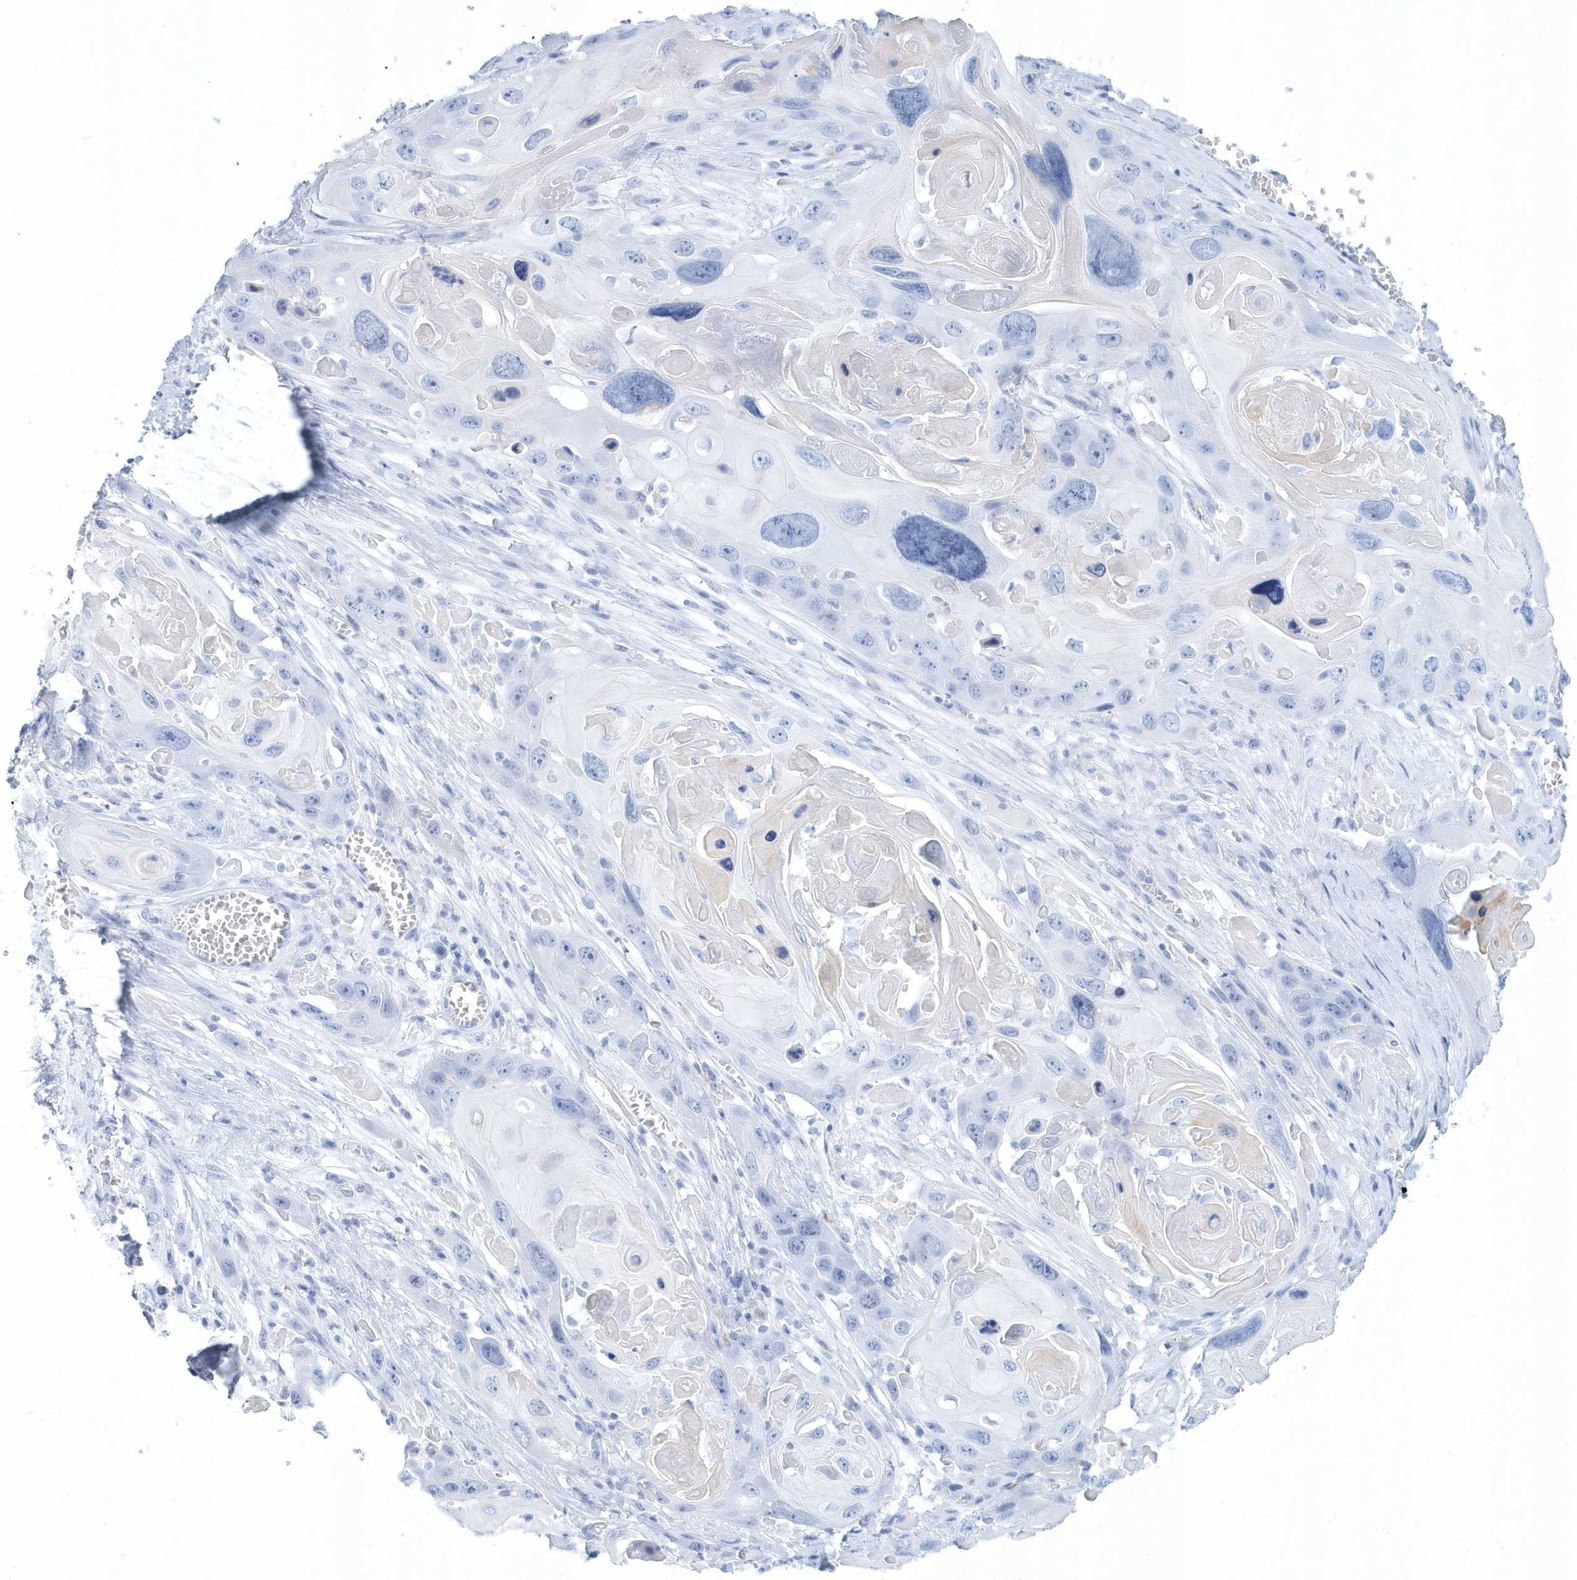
{"staining": {"intensity": "negative", "quantity": "none", "location": "none"}, "tissue": "skin cancer", "cell_type": "Tumor cells", "image_type": "cancer", "snomed": [{"axis": "morphology", "description": "Squamous cell carcinoma, NOS"}, {"axis": "topography", "description": "Skin"}], "caption": "Image shows no protein staining in tumor cells of skin squamous cell carcinoma tissue.", "gene": "PTPRO", "patient": {"sex": "male", "age": 55}}